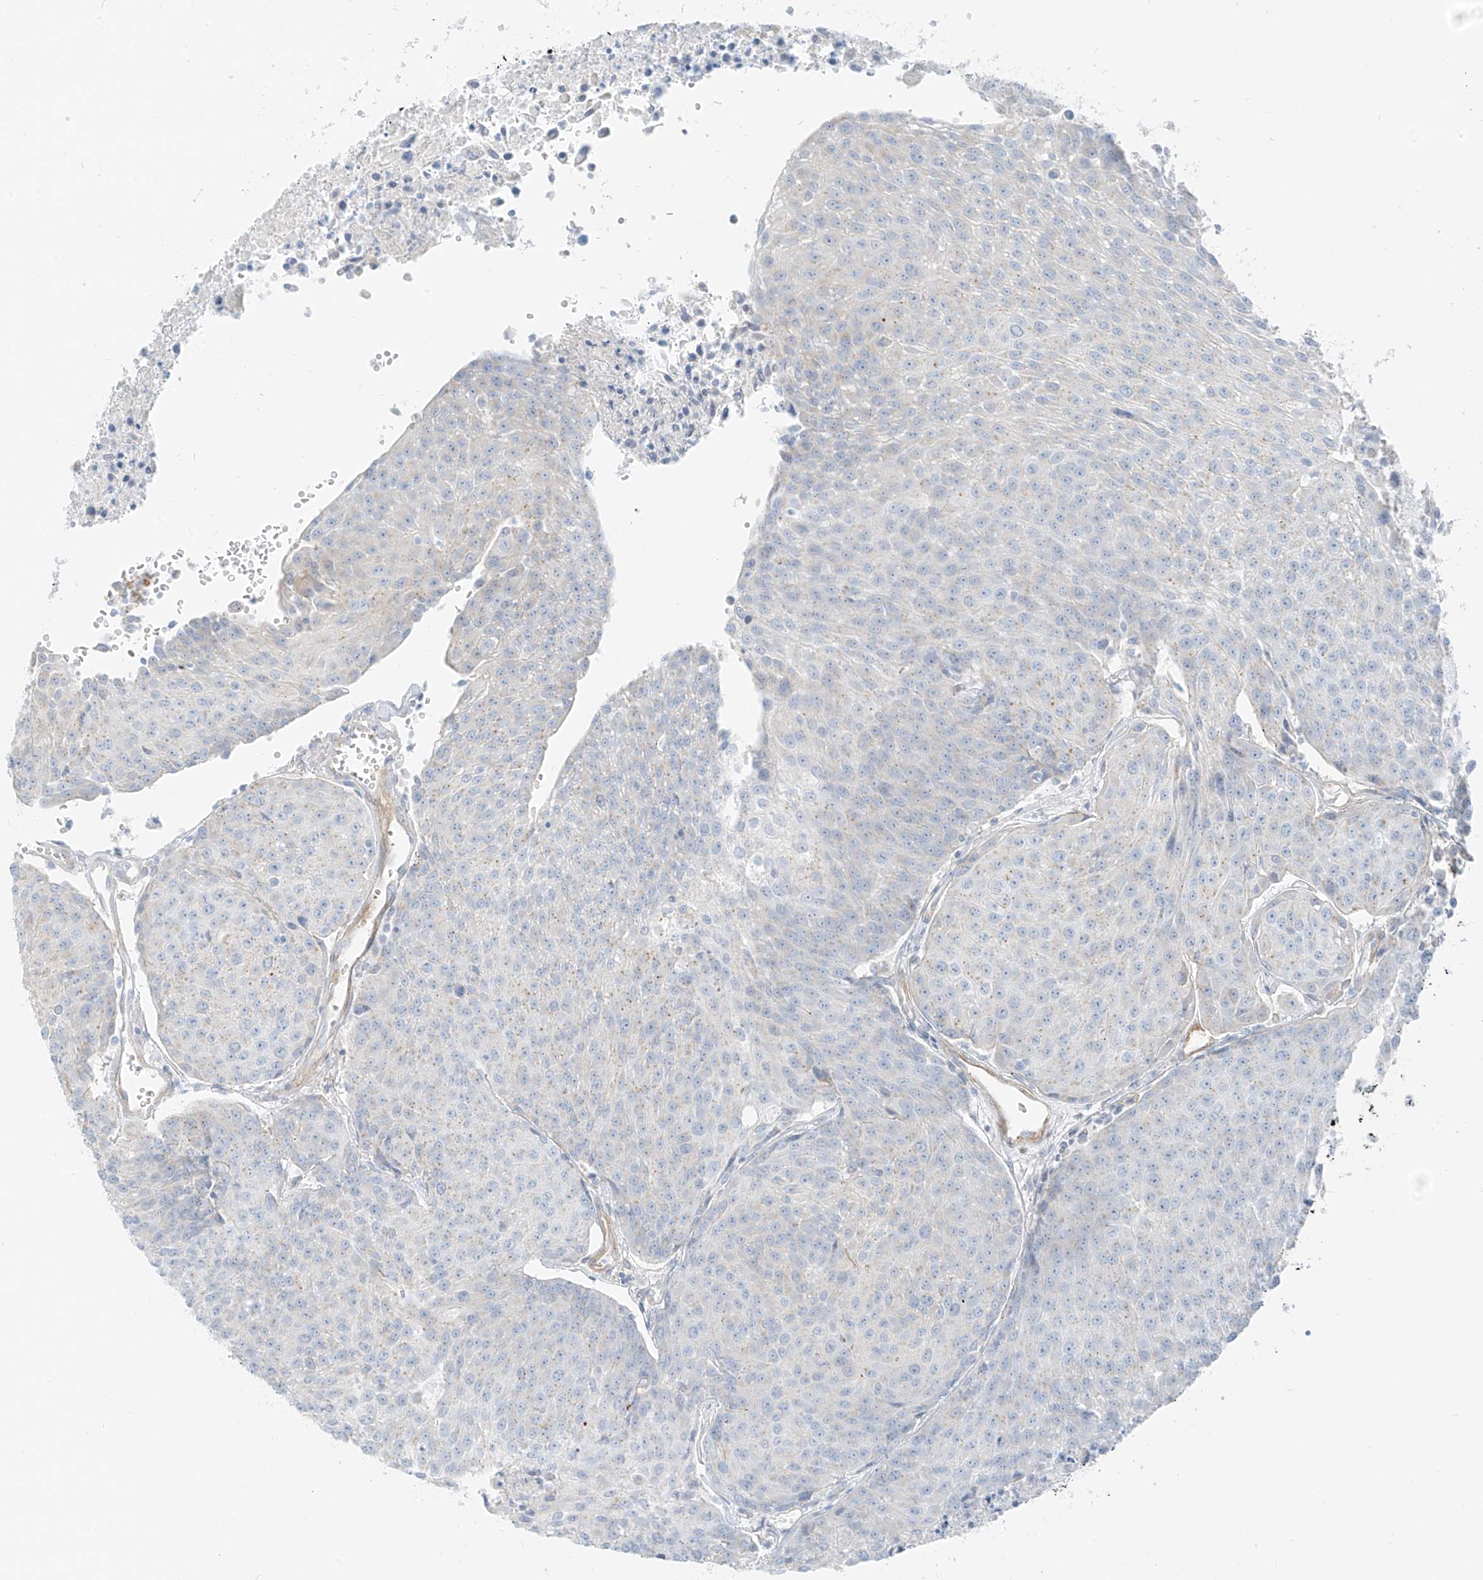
{"staining": {"intensity": "negative", "quantity": "none", "location": "none"}, "tissue": "urothelial cancer", "cell_type": "Tumor cells", "image_type": "cancer", "snomed": [{"axis": "morphology", "description": "Urothelial carcinoma, High grade"}, {"axis": "topography", "description": "Urinary bladder"}], "caption": "This is an immunohistochemistry (IHC) micrograph of urothelial cancer. There is no expression in tumor cells.", "gene": "SMCP", "patient": {"sex": "female", "age": 85}}